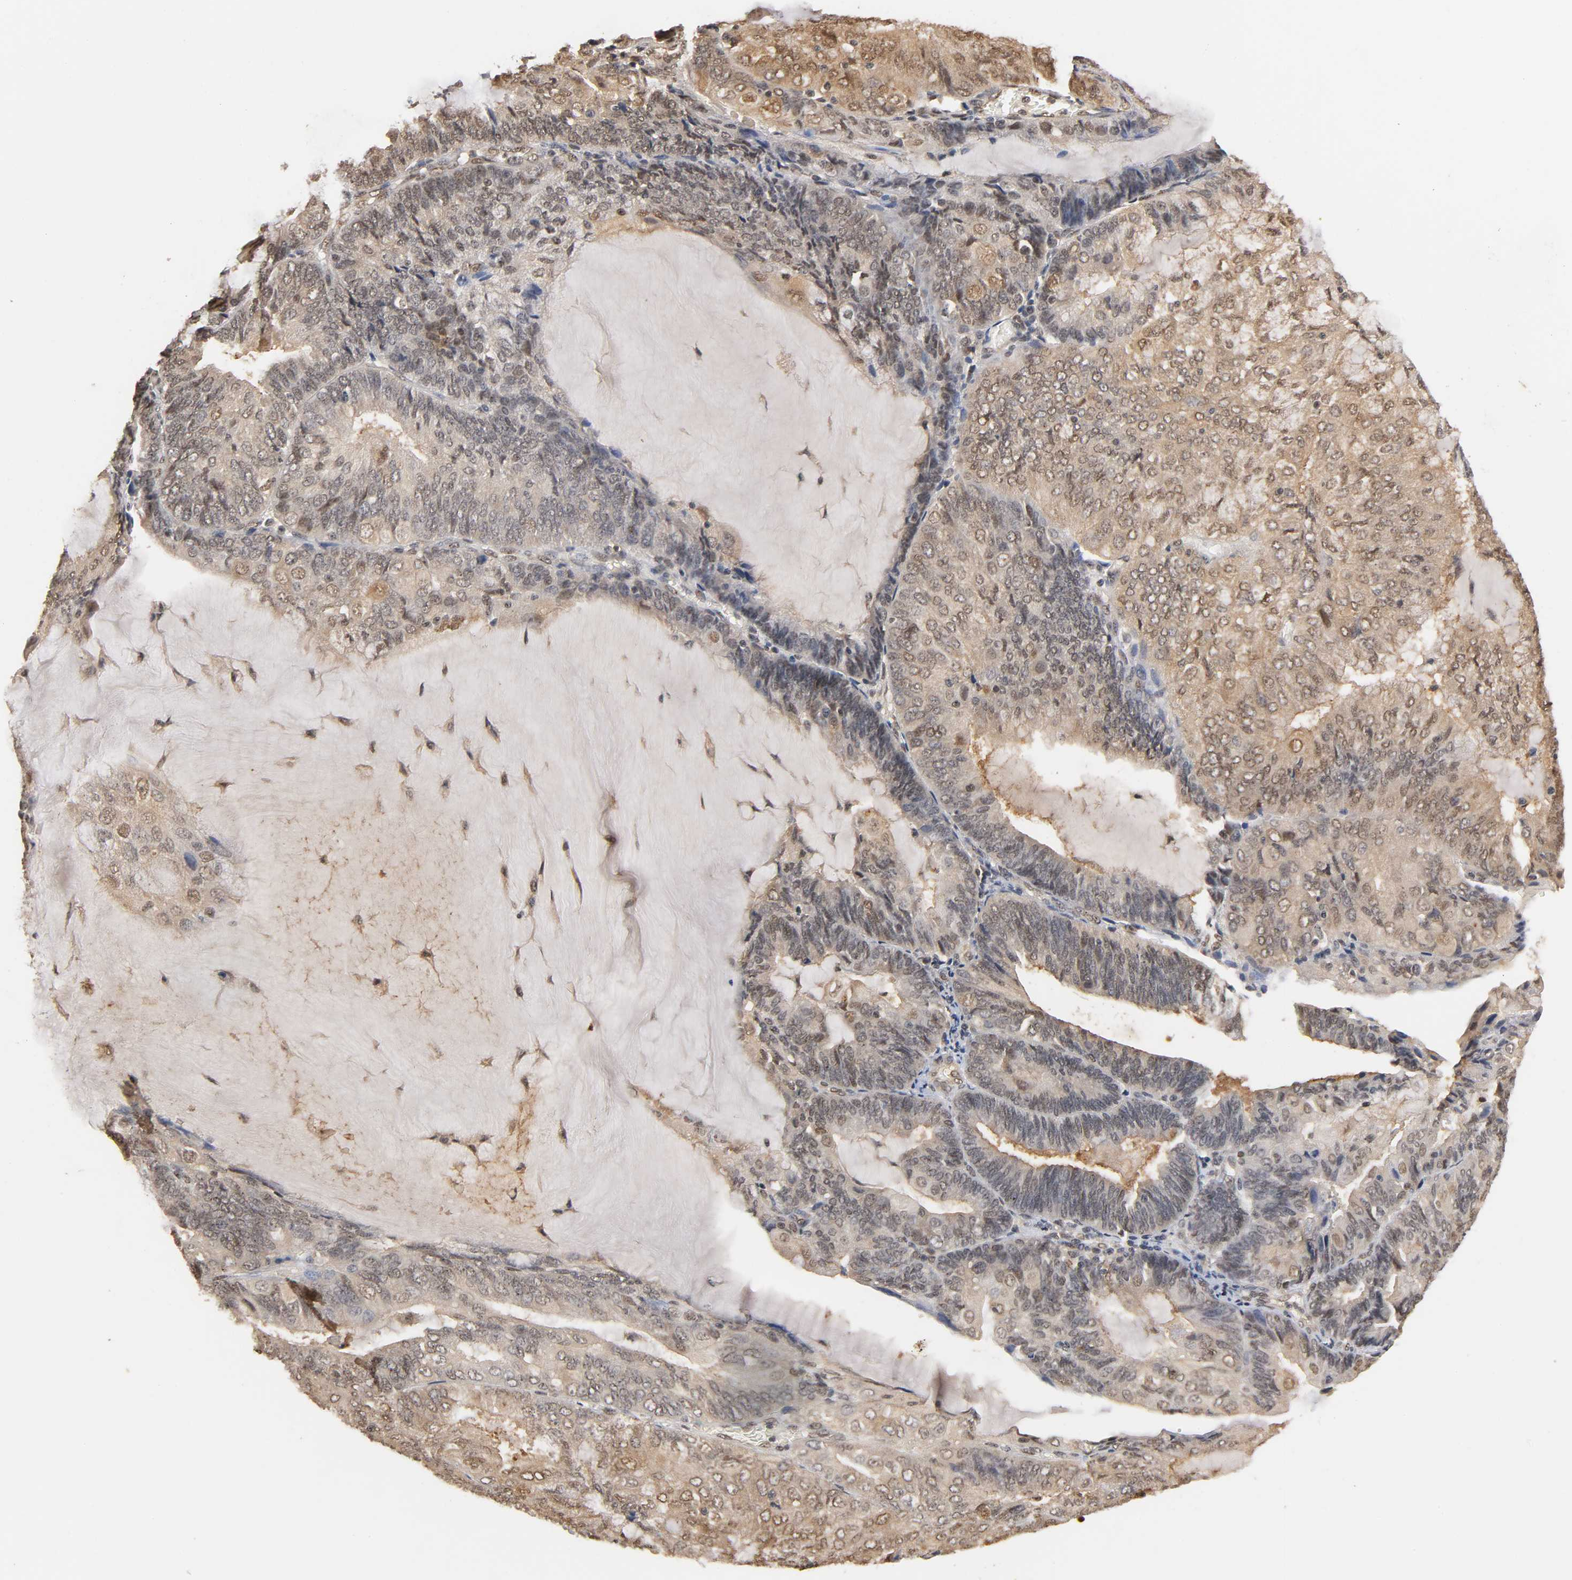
{"staining": {"intensity": "moderate", "quantity": "25%-75%", "location": "cytoplasmic/membranous,nuclear"}, "tissue": "endometrial cancer", "cell_type": "Tumor cells", "image_type": "cancer", "snomed": [{"axis": "morphology", "description": "Adenocarcinoma, NOS"}, {"axis": "topography", "description": "Endometrium"}], "caption": "IHC histopathology image of neoplastic tissue: human endometrial adenocarcinoma stained using IHC displays medium levels of moderate protein expression localized specifically in the cytoplasmic/membranous and nuclear of tumor cells, appearing as a cytoplasmic/membranous and nuclear brown color.", "gene": "UBC", "patient": {"sex": "female", "age": 81}}